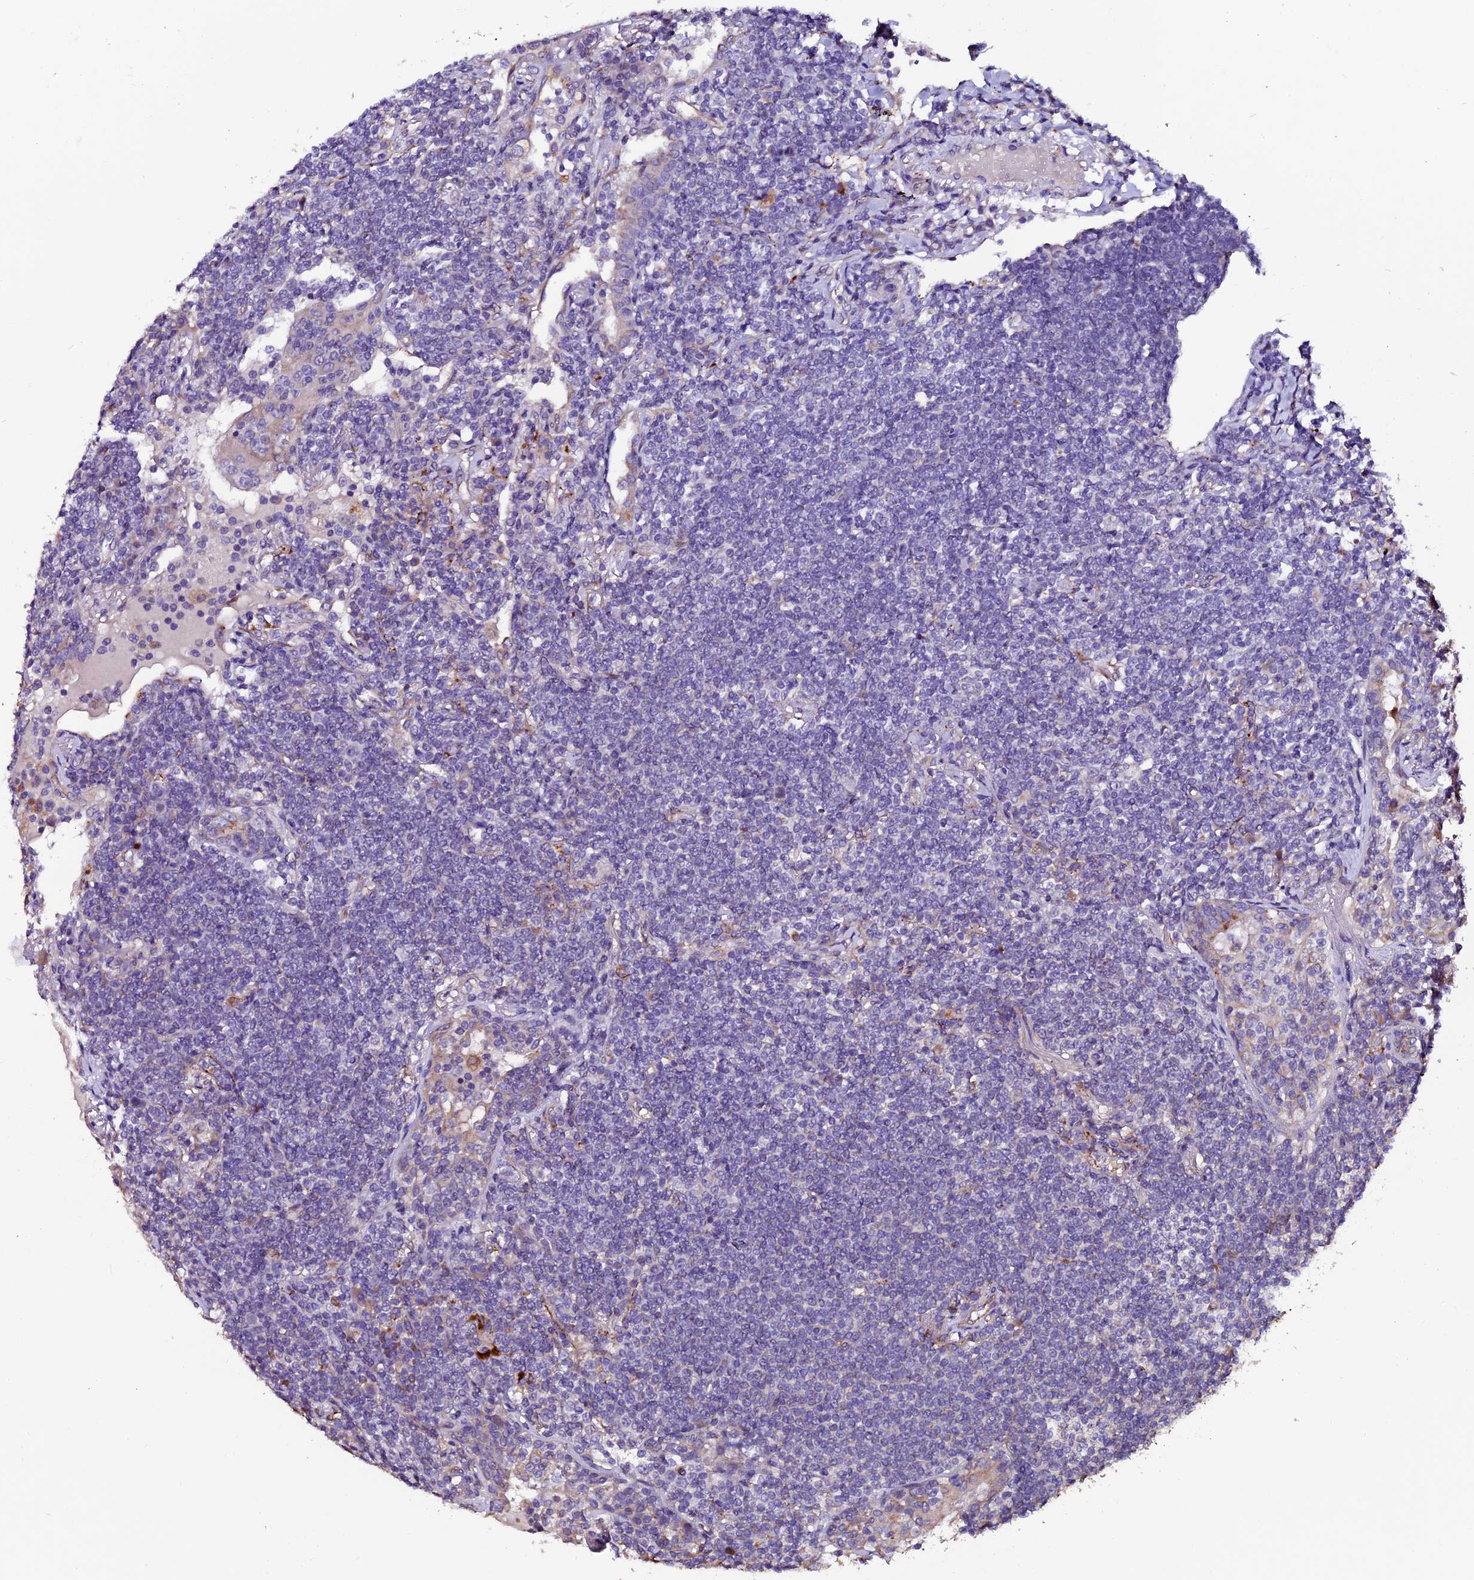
{"staining": {"intensity": "negative", "quantity": "none", "location": "none"}, "tissue": "lymphoma", "cell_type": "Tumor cells", "image_type": "cancer", "snomed": [{"axis": "morphology", "description": "Malignant lymphoma, non-Hodgkin's type, Low grade"}, {"axis": "topography", "description": "Lung"}], "caption": "An immunohistochemistry photomicrograph of lymphoma is shown. There is no staining in tumor cells of lymphoma.", "gene": "CLN5", "patient": {"sex": "female", "age": 71}}